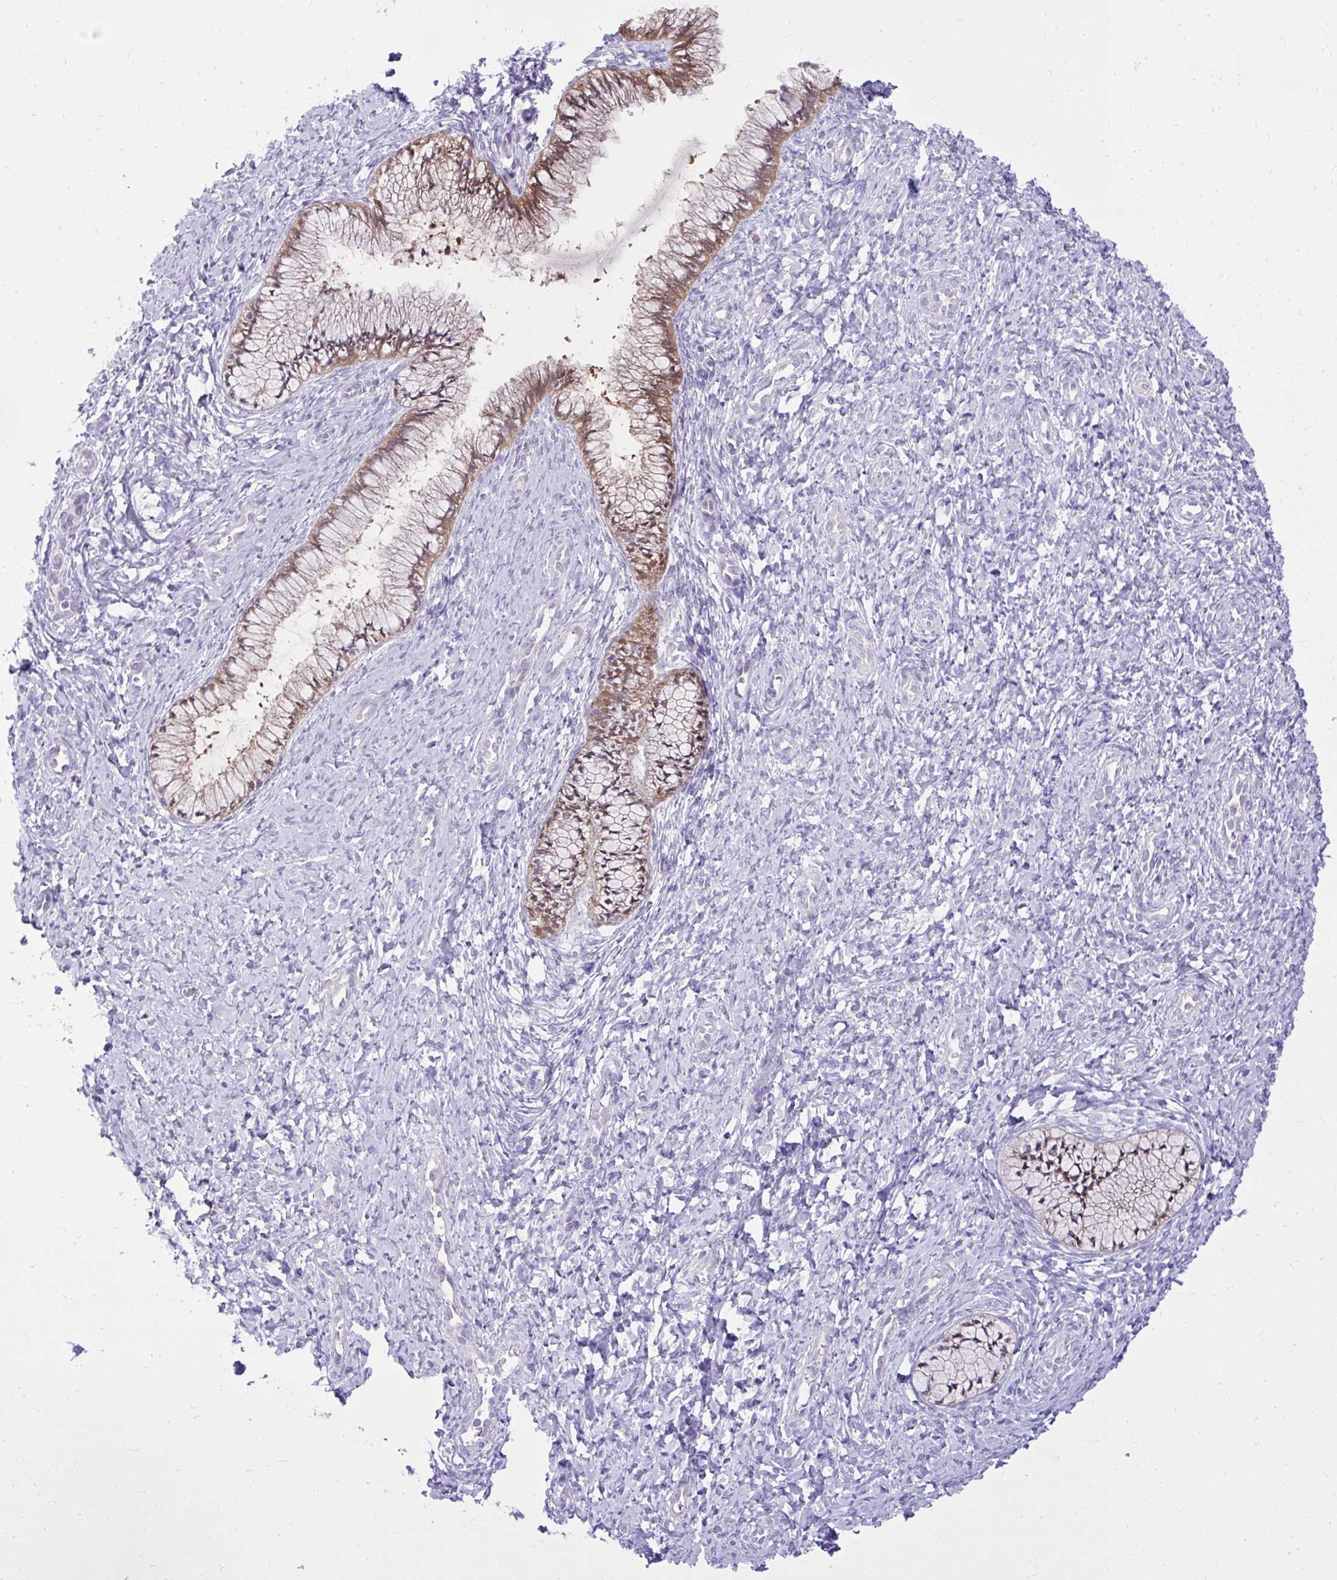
{"staining": {"intensity": "moderate", "quantity": "25%-75%", "location": "cytoplasmic/membranous"}, "tissue": "cervix", "cell_type": "Glandular cells", "image_type": "normal", "snomed": [{"axis": "morphology", "description": "Normal tissue, NOS"}, {"axis": "topography", "description": "Cervix"}], "caption": "High-magnification brightfield microscopy of benign cervix stained with DAB (brown) and counterstained with hematoxylin (blue). glandular cells exhibit moderate cytoplasmic/membranous positivity is present in about25%-75% of cells. (DAB IHC with brightfield microscopy, high magnification).", "gene": "NNMT", "patient": {"sex": "female", "age": 37}}